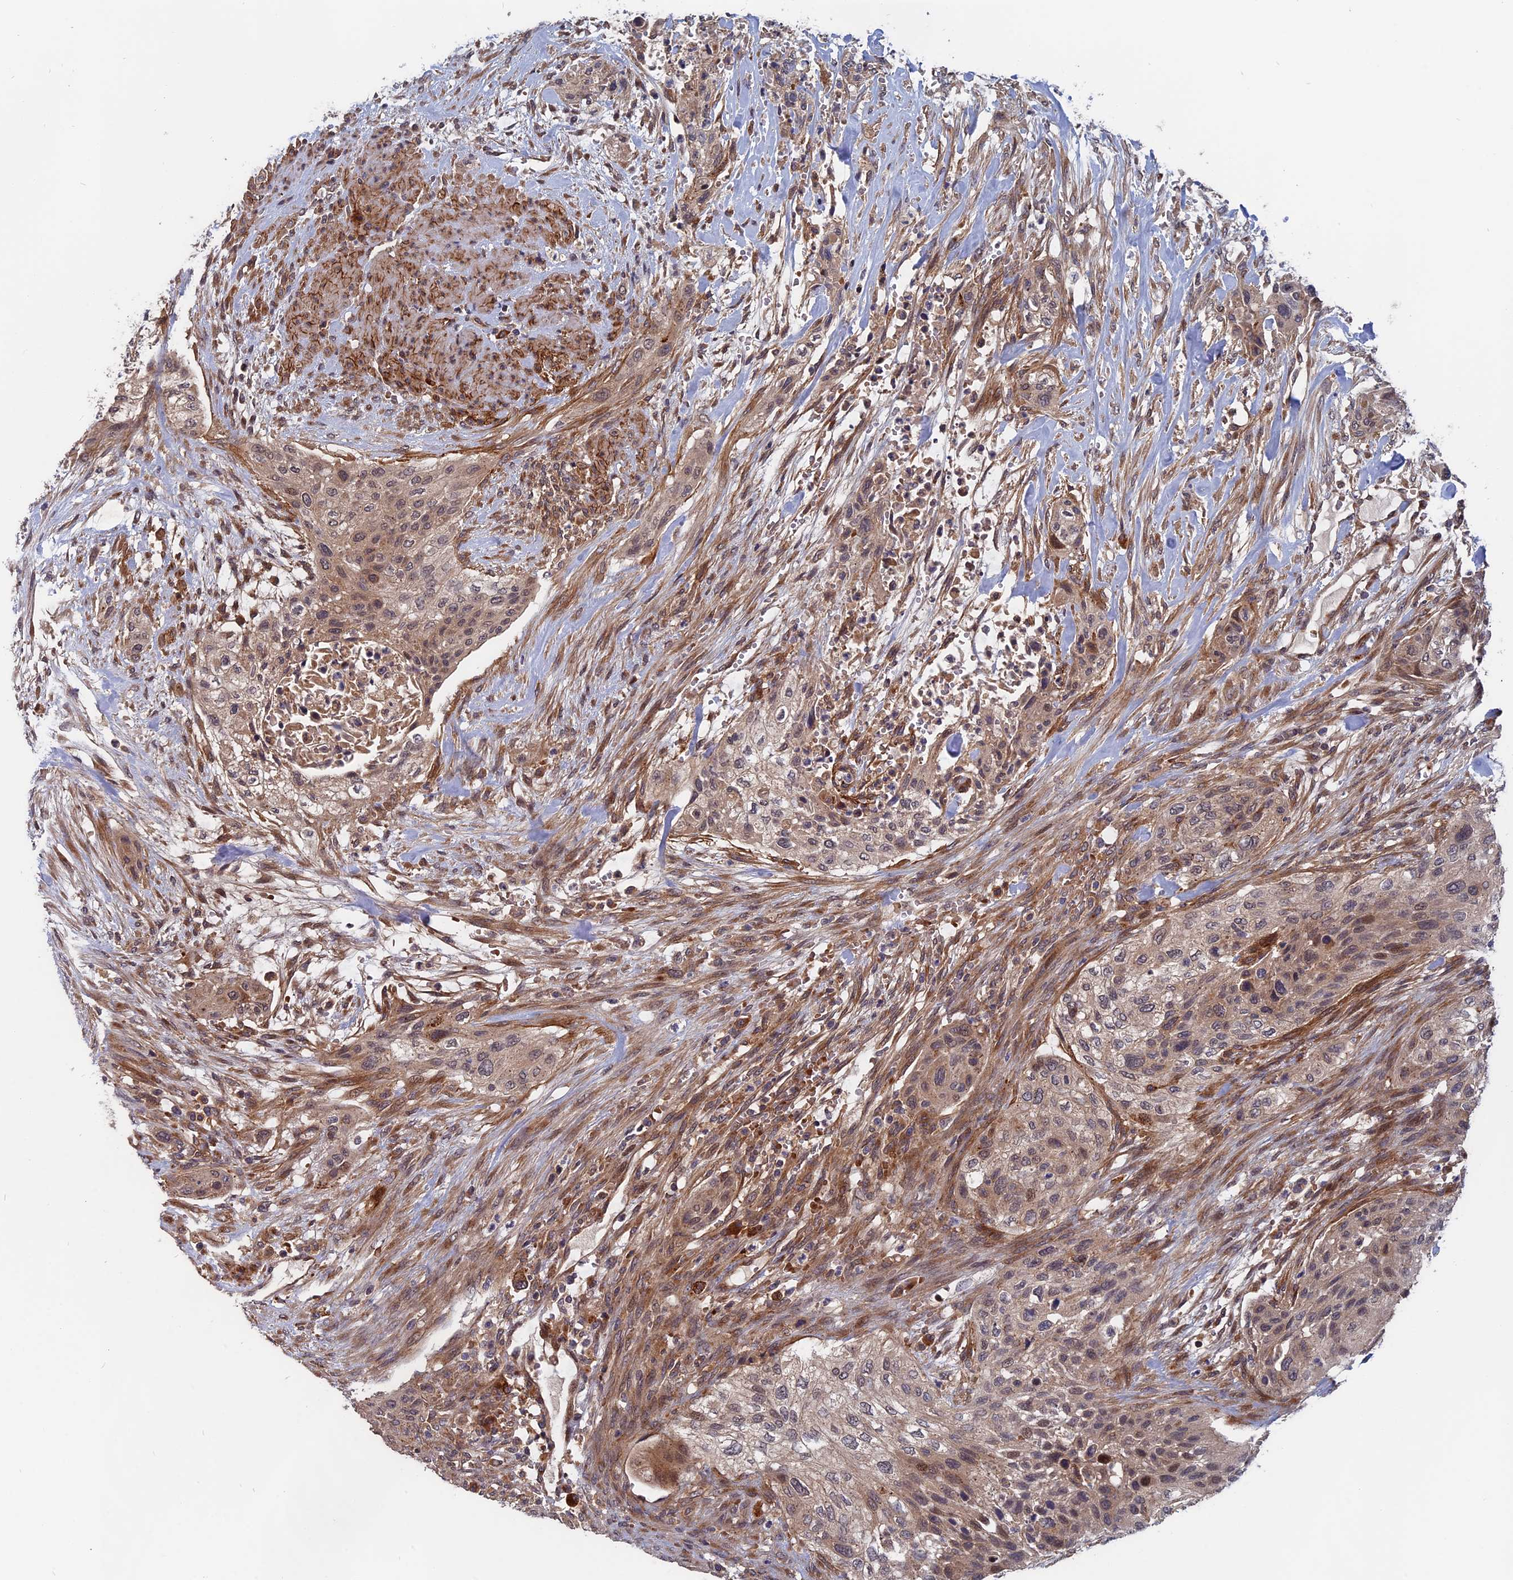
{"staining": {"intensity": "weak", "quantity": ">75%", "location": "cytoplasmic/membranous,nuclear"}, "tissue": "urothelial cancer", "cell_type": "Tumor cells", "image_type": "cancer", "snomed": [{"axis": "morphology", "description": "Urothelial carcinoma, High grade"}, {"axis": "topography", "description": "Urinary bladder"}], "caption": "This is an image of immunohistochemistry (IHC) staining of high-grade urothelial carcinoma, which shows weak expression in the cytoplasmic/membranous and nuclear of tumor cells.", "gene": "TRAPPC2L", "patient": {"sex": "male", "age": 35}}